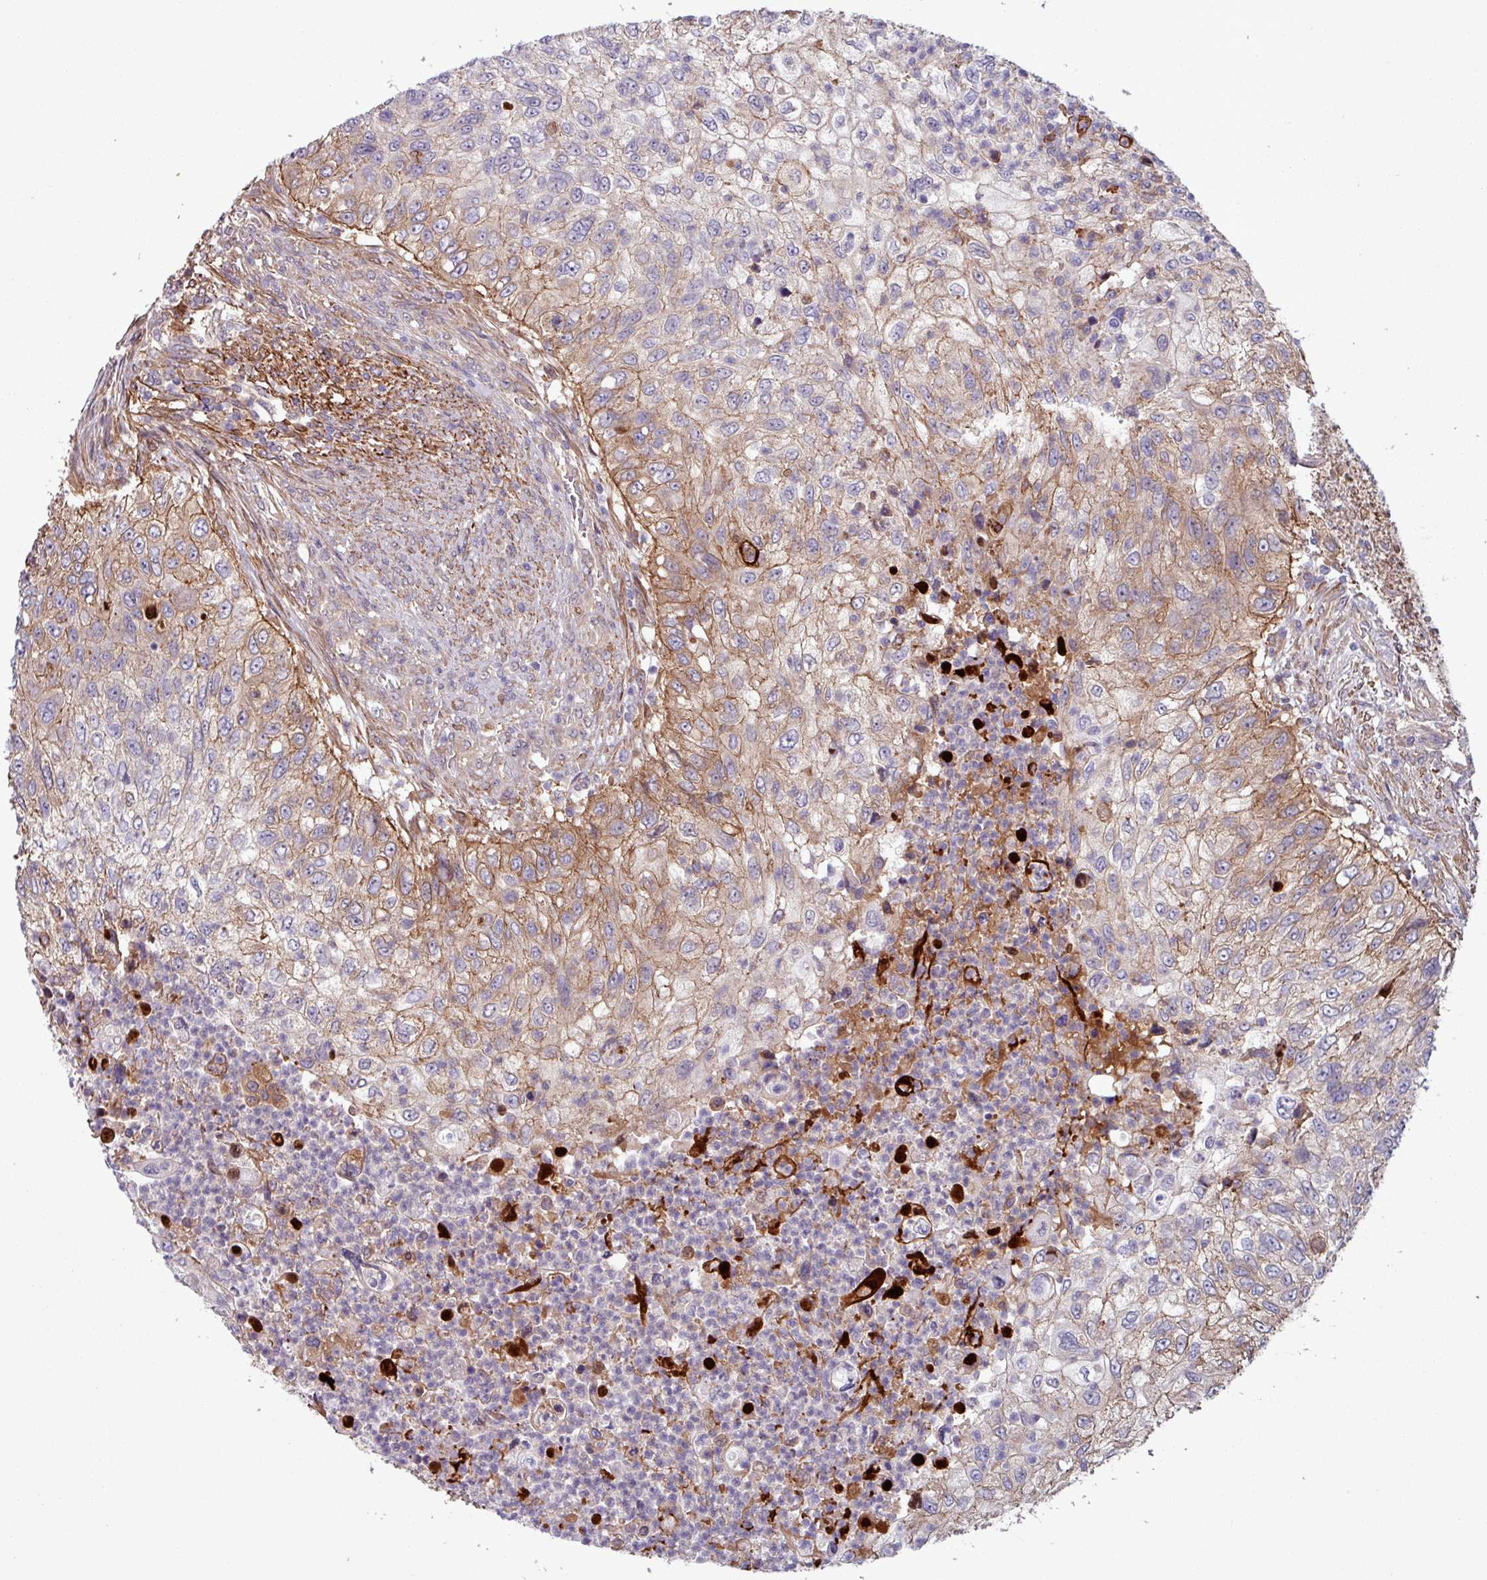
{"staining": {"intensity": "moderate", "quantity": "25%-75%", "location": "cytoplasmic/membranous"}, "tissue": "urothelial cancer", "cell_type": "Tumor cells", "image_type": "cancer", "snomed": [{"axis": "morphology", "description": "Urothelial carcinoma, High grade"}, {"axis": "topography", "description": "Urinary bladder"}], "caption": "A high-resolution micrograph shows immunohistochemistry (IHC) staining of high-grade urothelial carcinoma, which shows moderate cytoplasmic/membranous staining in approximately 25%-75% of tumor cells.", "gene": "PCED1A", "patient": {"sex": "female", "age": 60}}